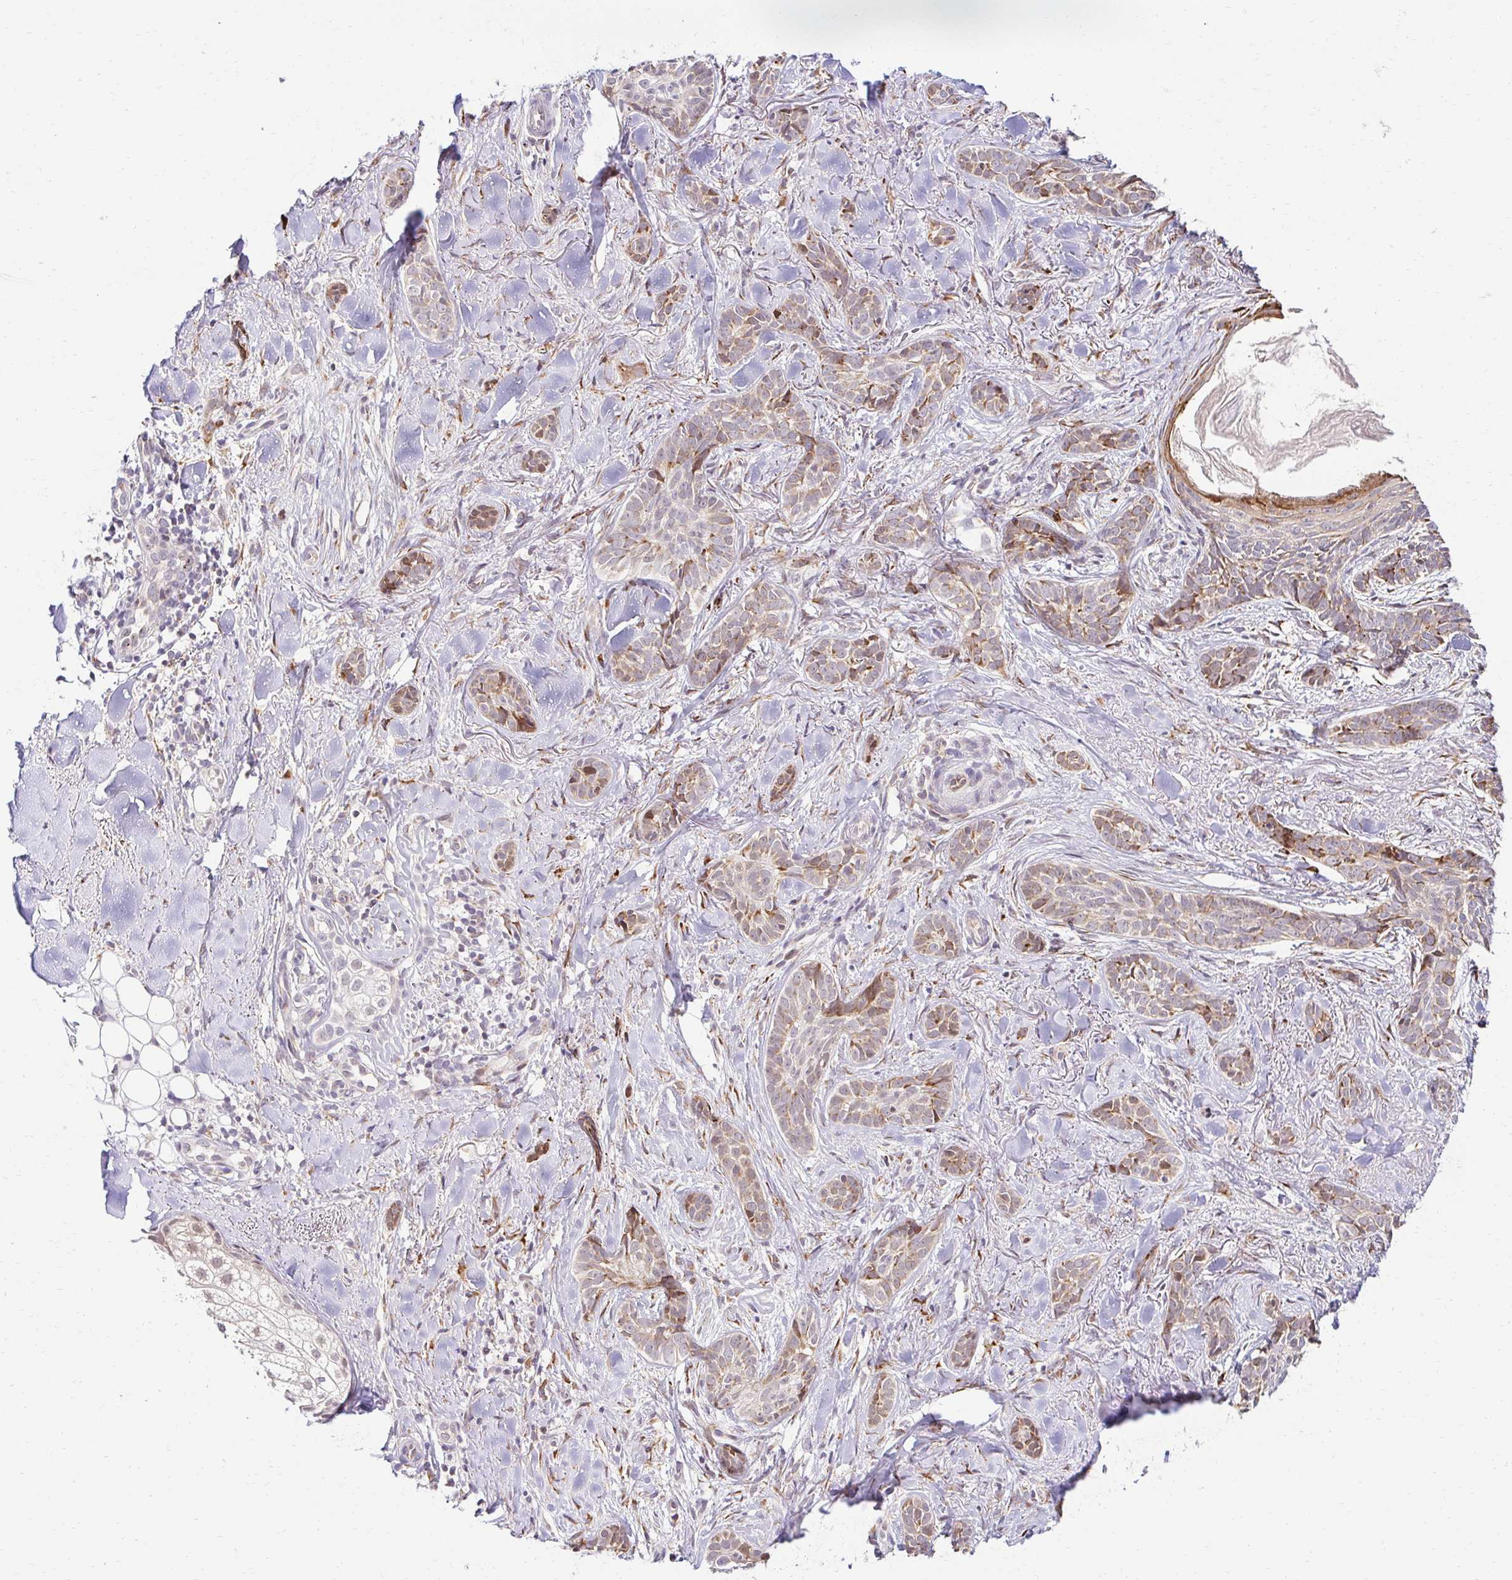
{"staining": {"intensity": "moderate", "quantity": "<25%", "location": "cytoplasmic/membranous"}, "tissue": "skin cancer", "cell_type": "Tumor cells", "image_type": "cancer", "snomed": [{"axis": "morphology", "description": "Basal cell carcinoma"}, {"axis": "morphology", "description": "BCC, high aggressive"}, {"axis": "topography", "description": "Skin"}], "caption": "A micrograph showing moderate cytoplasmic/membranous expression in approximately <25% of tumor cells in skin cancer, as visualized by brown immunohistochemical staining.", "gene": "HPS1", "patient": {"sex": "female", "age": 79}}